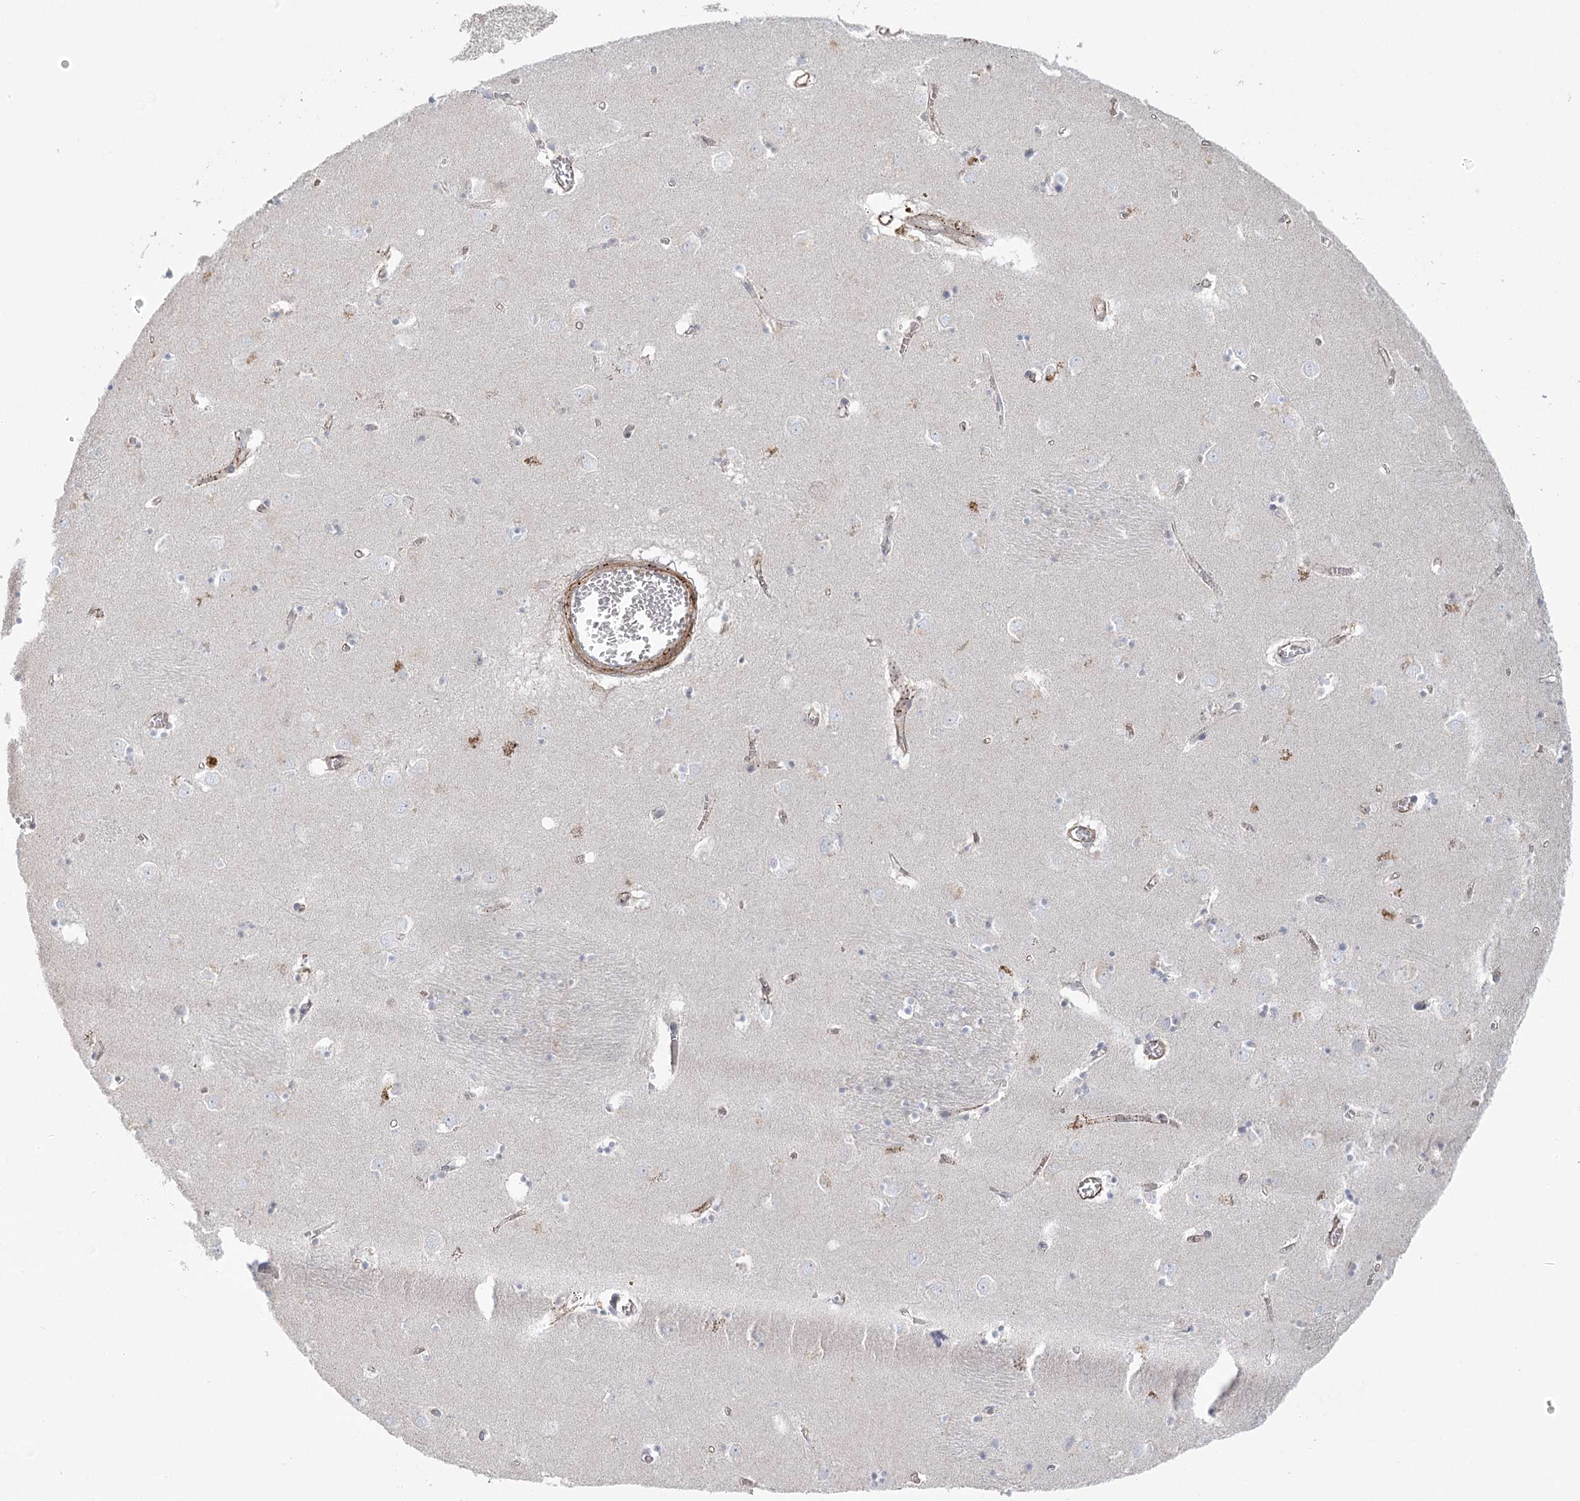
{"staining": {"intensity": "weak", "quantity": "<25%", "location": "cytoplasmic/membranous"}, "tissue": "caudate", "cell_type": "Glial cells", "image_type": "normal", "snomed": [{"axis": "morphology", "description": "Normal tissue, NOS"}, {"axis": "topography", "description": "Lateral ventricle wall"}], "caption": "Immunohistochemistry (IHC) of benign human caudate reveals no staining in glial cells.", "gene": "AMTN", "patient": {"sex": "male", "age": 70}}